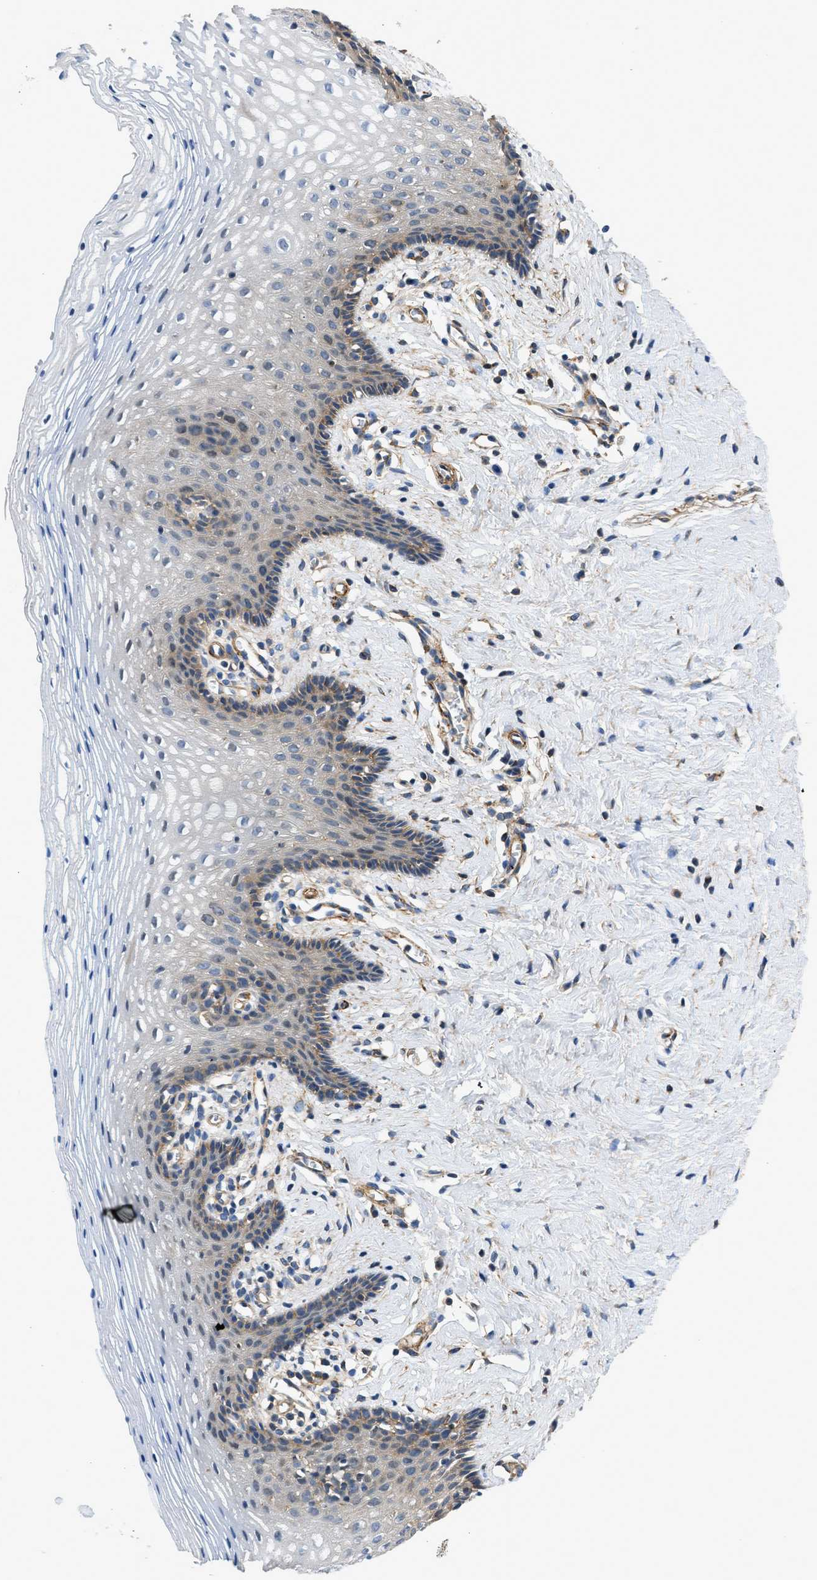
{"staining": {"intensity": "moderate", "quantity": "<25%", "location": "cytoplasmic/membranous"}, "tissue": "vagina", "cell_type": "Squamous epithelial cells", "image_type": "normal", "snomed": [{"axis": "morphology", "description": "Normal tissue, NOS"}, {"axis": "topography", "description": "Vagina"}], "caption": "Moderate cytoplasmic/membranous staining is present in approximately <25% of squamous epithelial cells in normal vagina. (DAB IHC, brown staining for protein, blue staining for nuclei).", "gene": "SEPTIN2", "patient": {"sex": "female", "age": 32}}